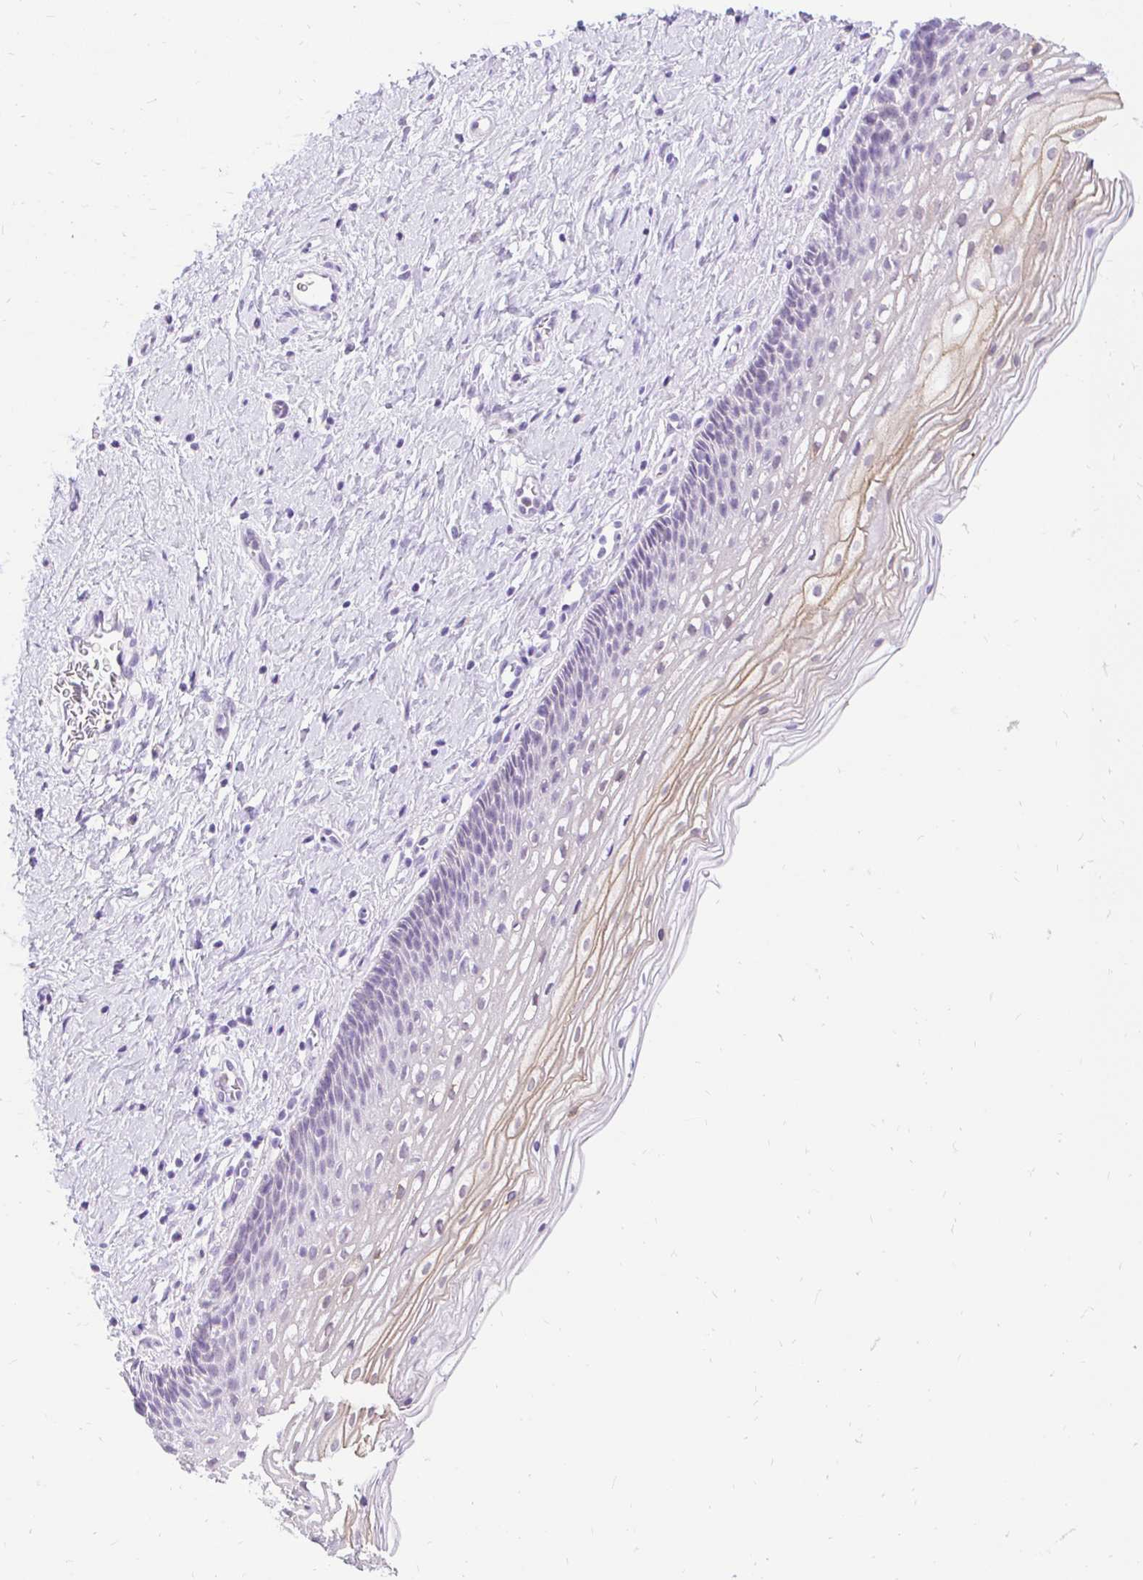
{"staining": {"intensity": "negative", "quantity": "none", "location": "none"}, "tissue": "cervix", "cell_type": "Glandular cells", "image_type": "normal", "snomed": [{"axis": "morphology", "description": "Normal tissue, NOS"}, {"axis": "topography", "description": "Cervix"}], "caption": "Immunohistochemistry micrograph of unremarkable cervix: human cervix stained with DAB shows no significant protein expression in glandular cells.", "gene": "FATE1", "patient": {"sex": "female", "age": 34}}